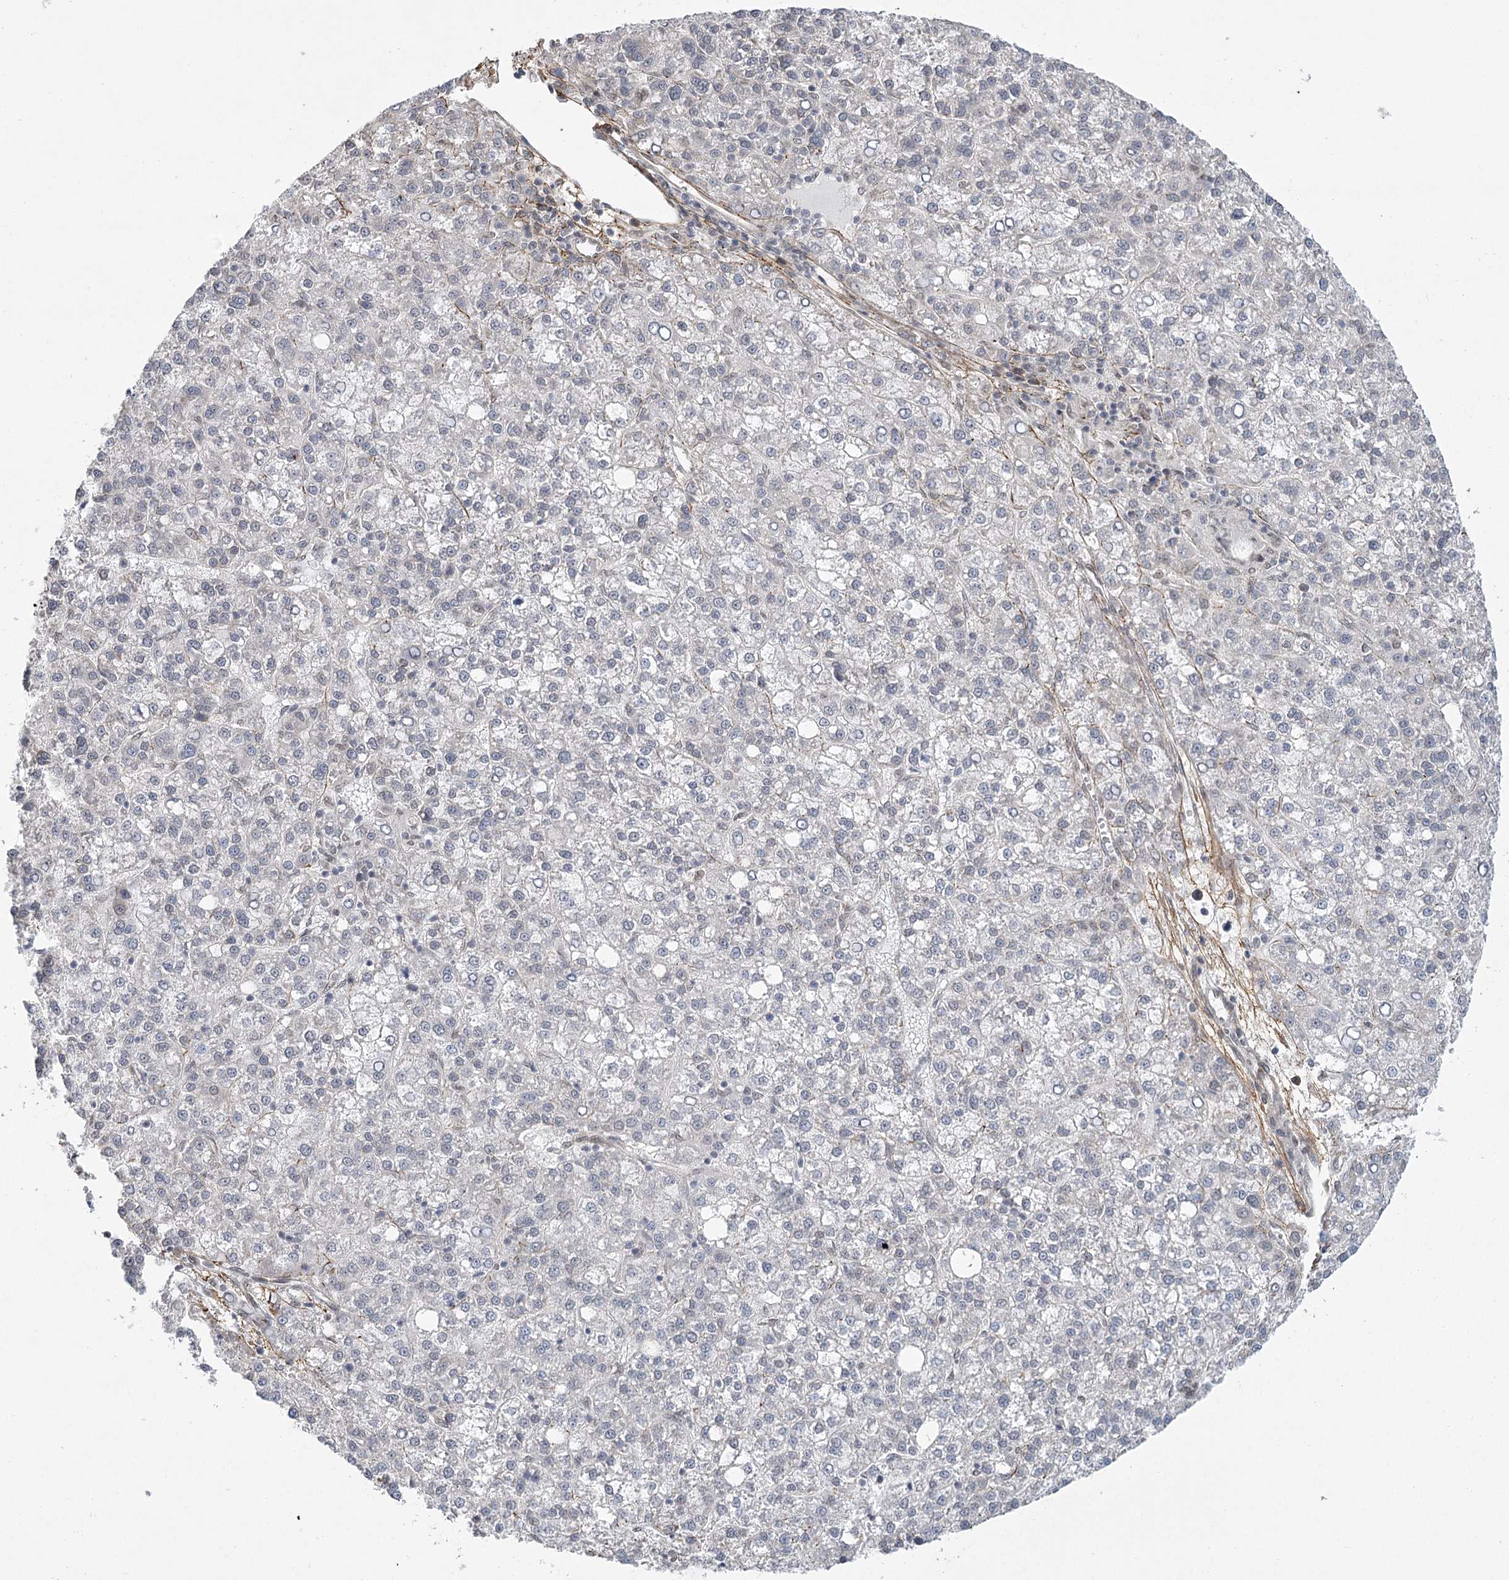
{"staining": {"intensity": "negative", "quantity": "none", "location": "none"}, "tissue": "liver cancer", "cell_type": "Tumor cells", "image_type": "cancer", "snomed": [{"axis": "morphology", "description": "Carcinoma, Hepatocellular, NOS"}, {"axis": "topography", "description": "Liver"}], "caption": "Human hepatocellular carcinoma (liver) stained for a protein using IHC exhibits no expression in tumor cells.", "gene": "MED28", "patient": {"sex": "female", "age": 58}}